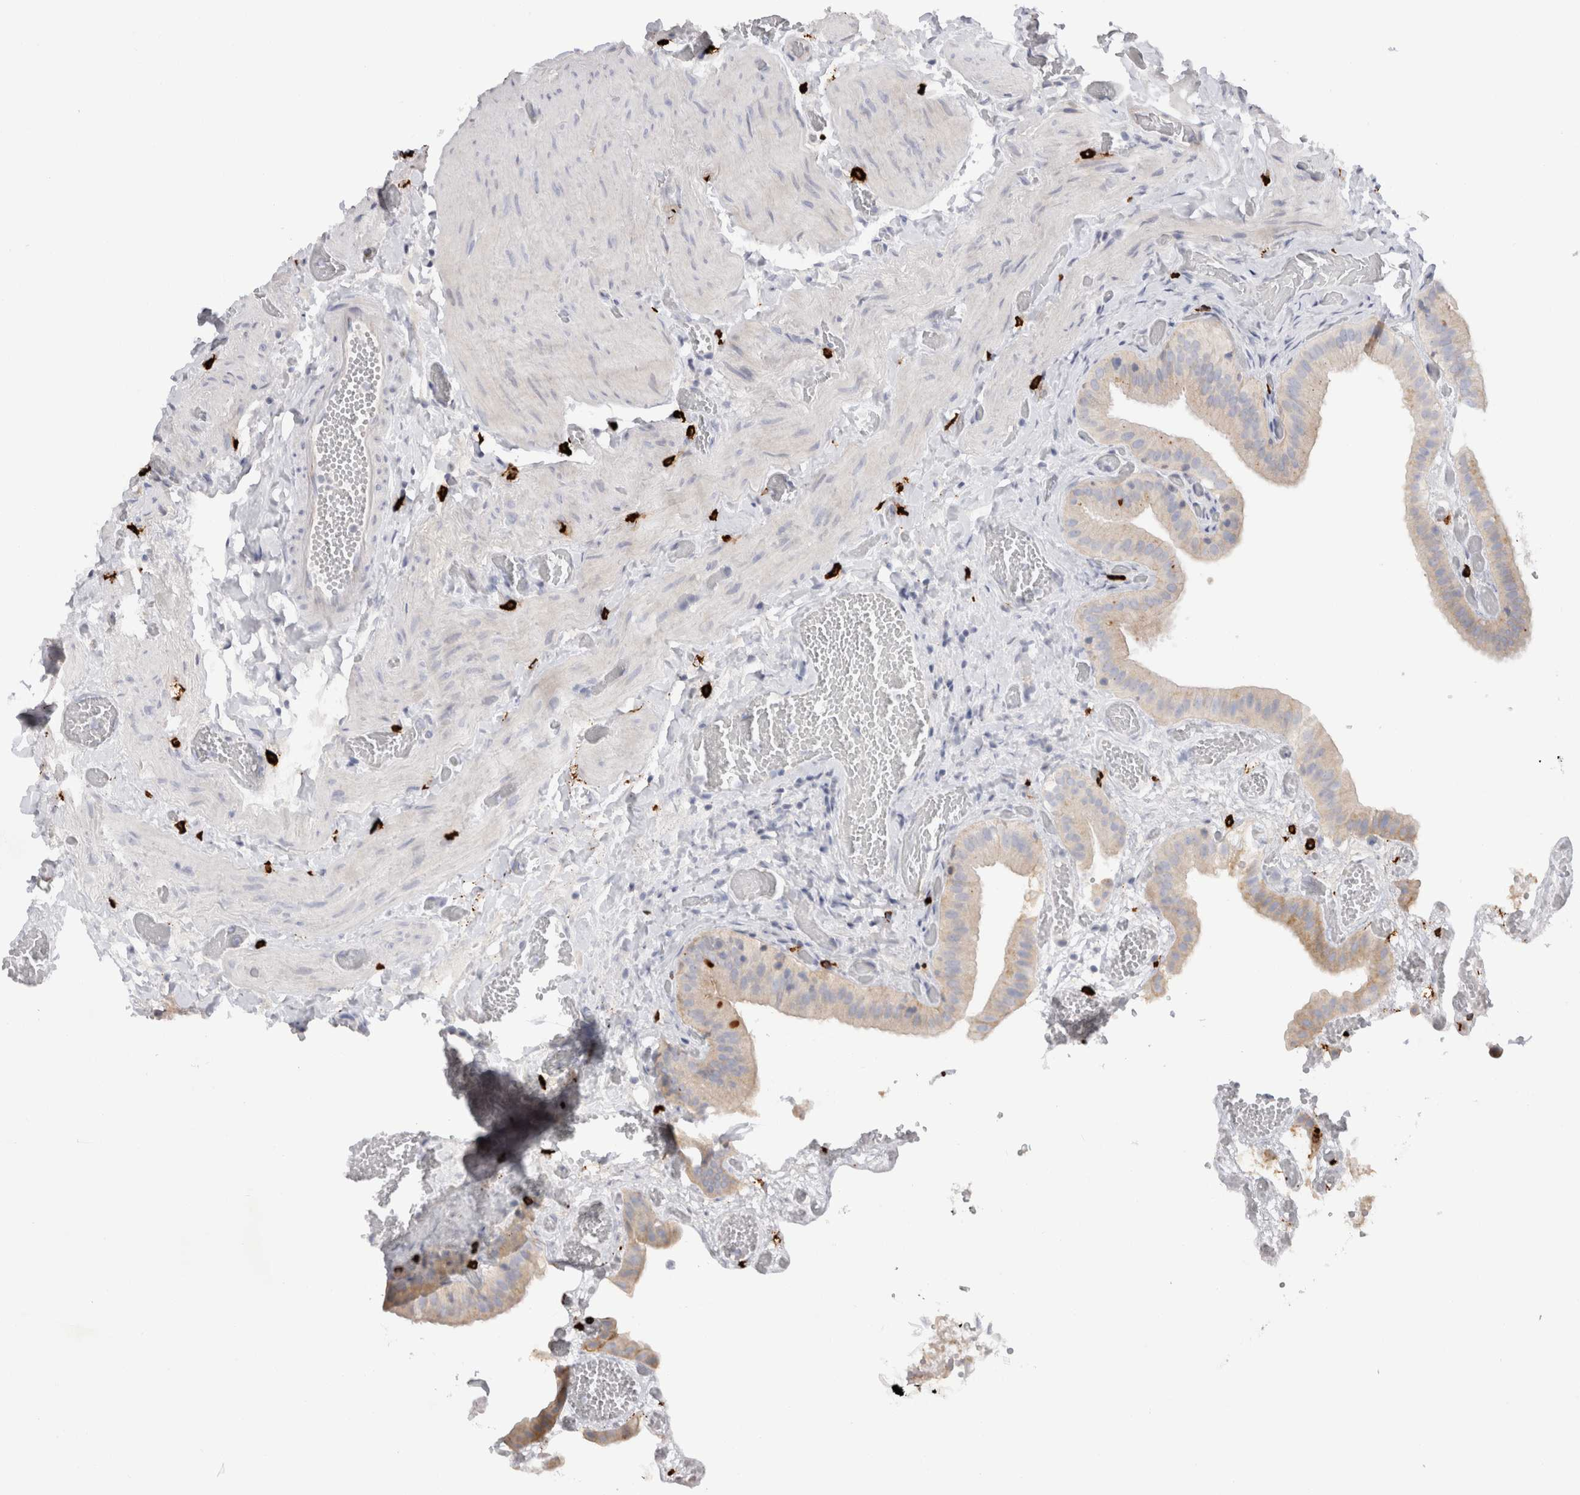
{"staining": {"intensity": "weak", "quantity": "25%-75%", "location": "cytoplasmic/membranous"}, "tissue": "gallbladder", "cell_type": "Glandular cells", "image_type": "normal", "snomed": [{"axis": "morphology", "description": "Normal tissue, NOS"}, {"axis": "topography", "description": "Gallbladder"}], "caption": "Immunohistochemical staining of benign gallbladder displays 25%-75% levels of weak cytoplasmic/membranous protein positivity in approximately 25%-75% of glandular cells.", "gene": "SPINK2", "patient": {"sex": "female", "age": 64}}